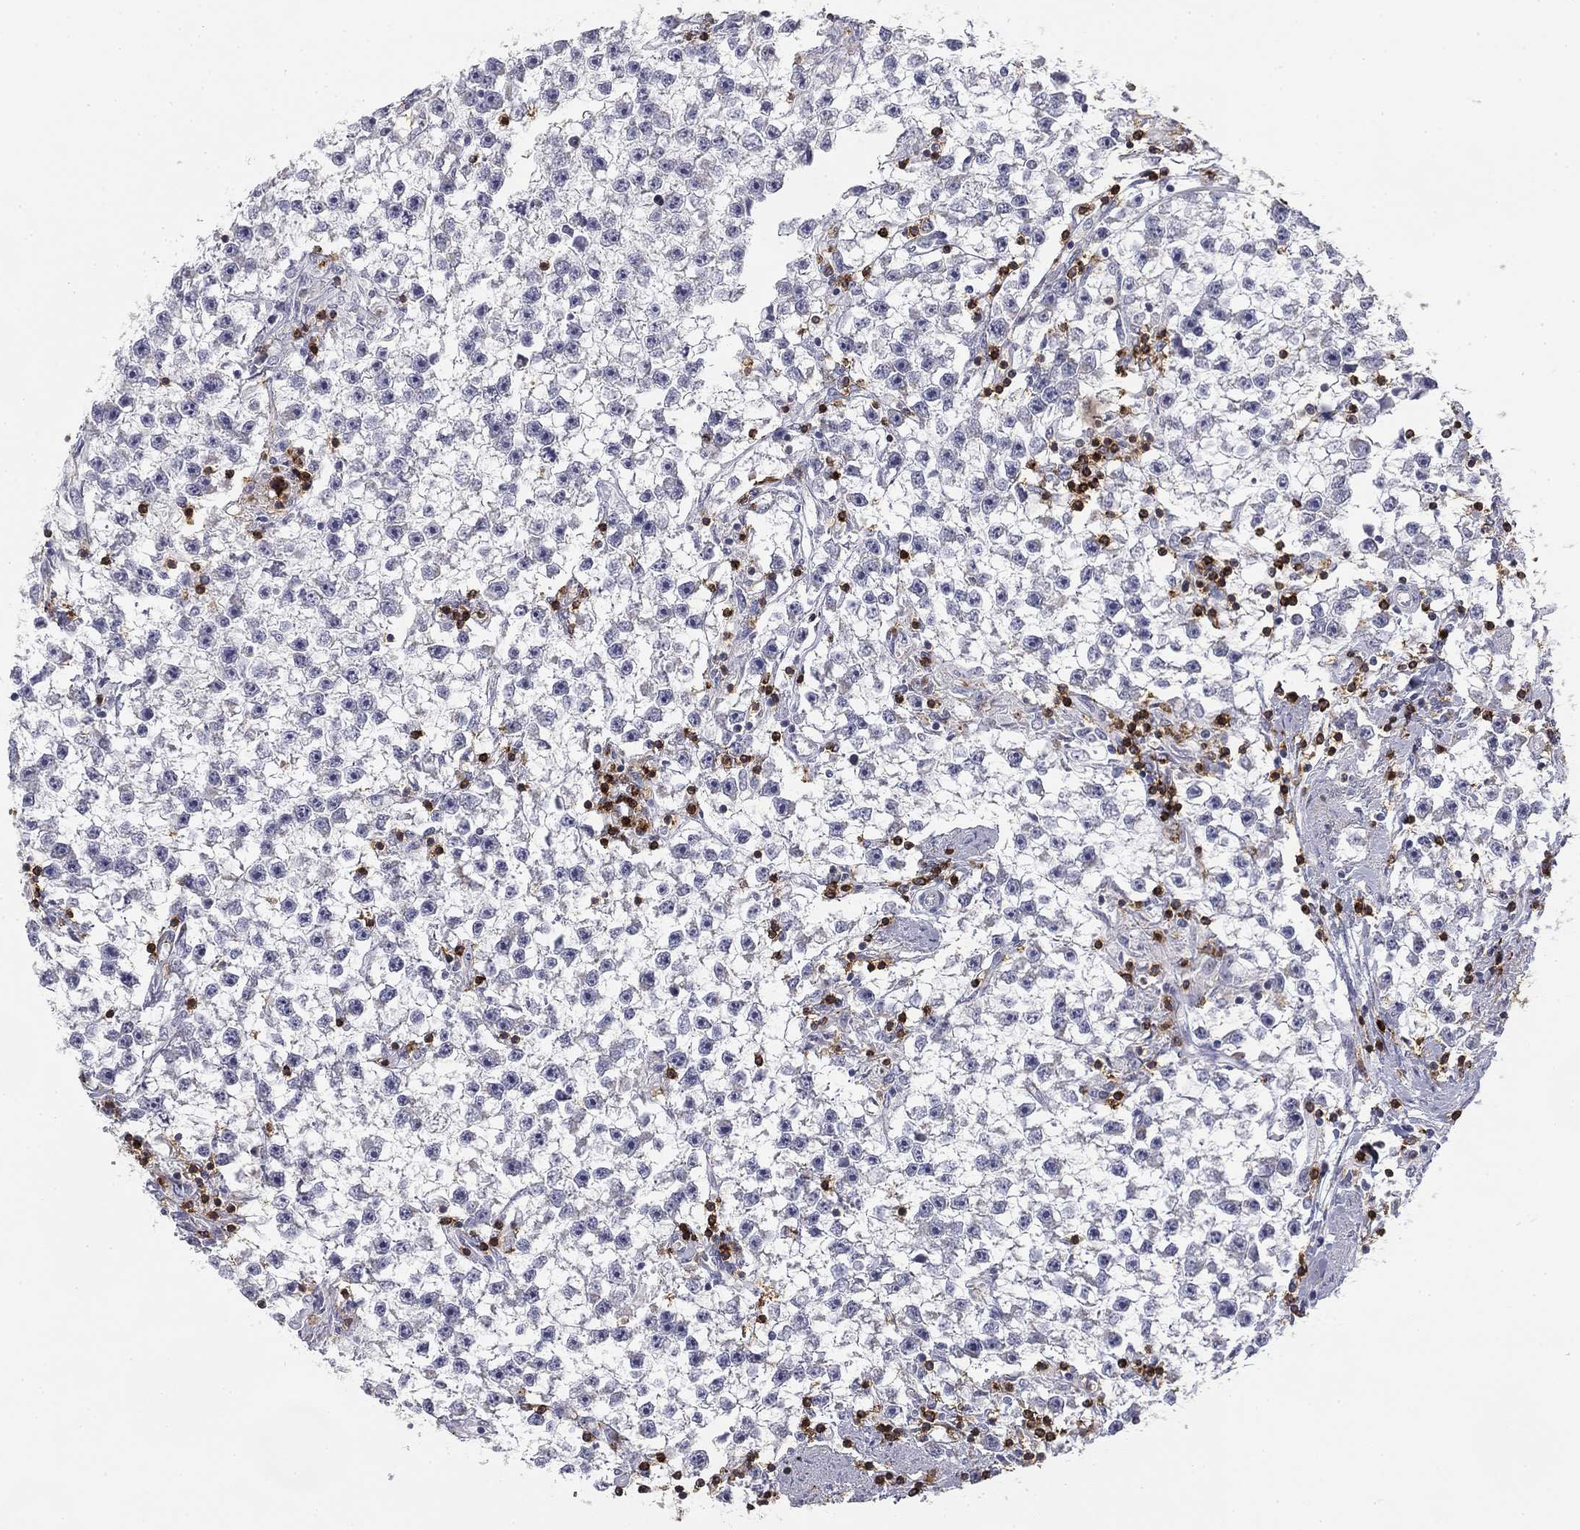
{"staining": {"intensity": "negative", "quantity": "none", "location": "none"}, "tissue": "testis cancer", "cell_type": "Tumor cells", "image_type": "cancer", "snomed": [{"axis": "morphology", "description": "Seminoma, NOS"}, {"axis": "topography", "description": "Testis"}], "caption": "Tumor cells are negative for protein expression in human seminoma (testis).", "gene": "TRAT1", "patient": {"sex": "male", "age": 59}}